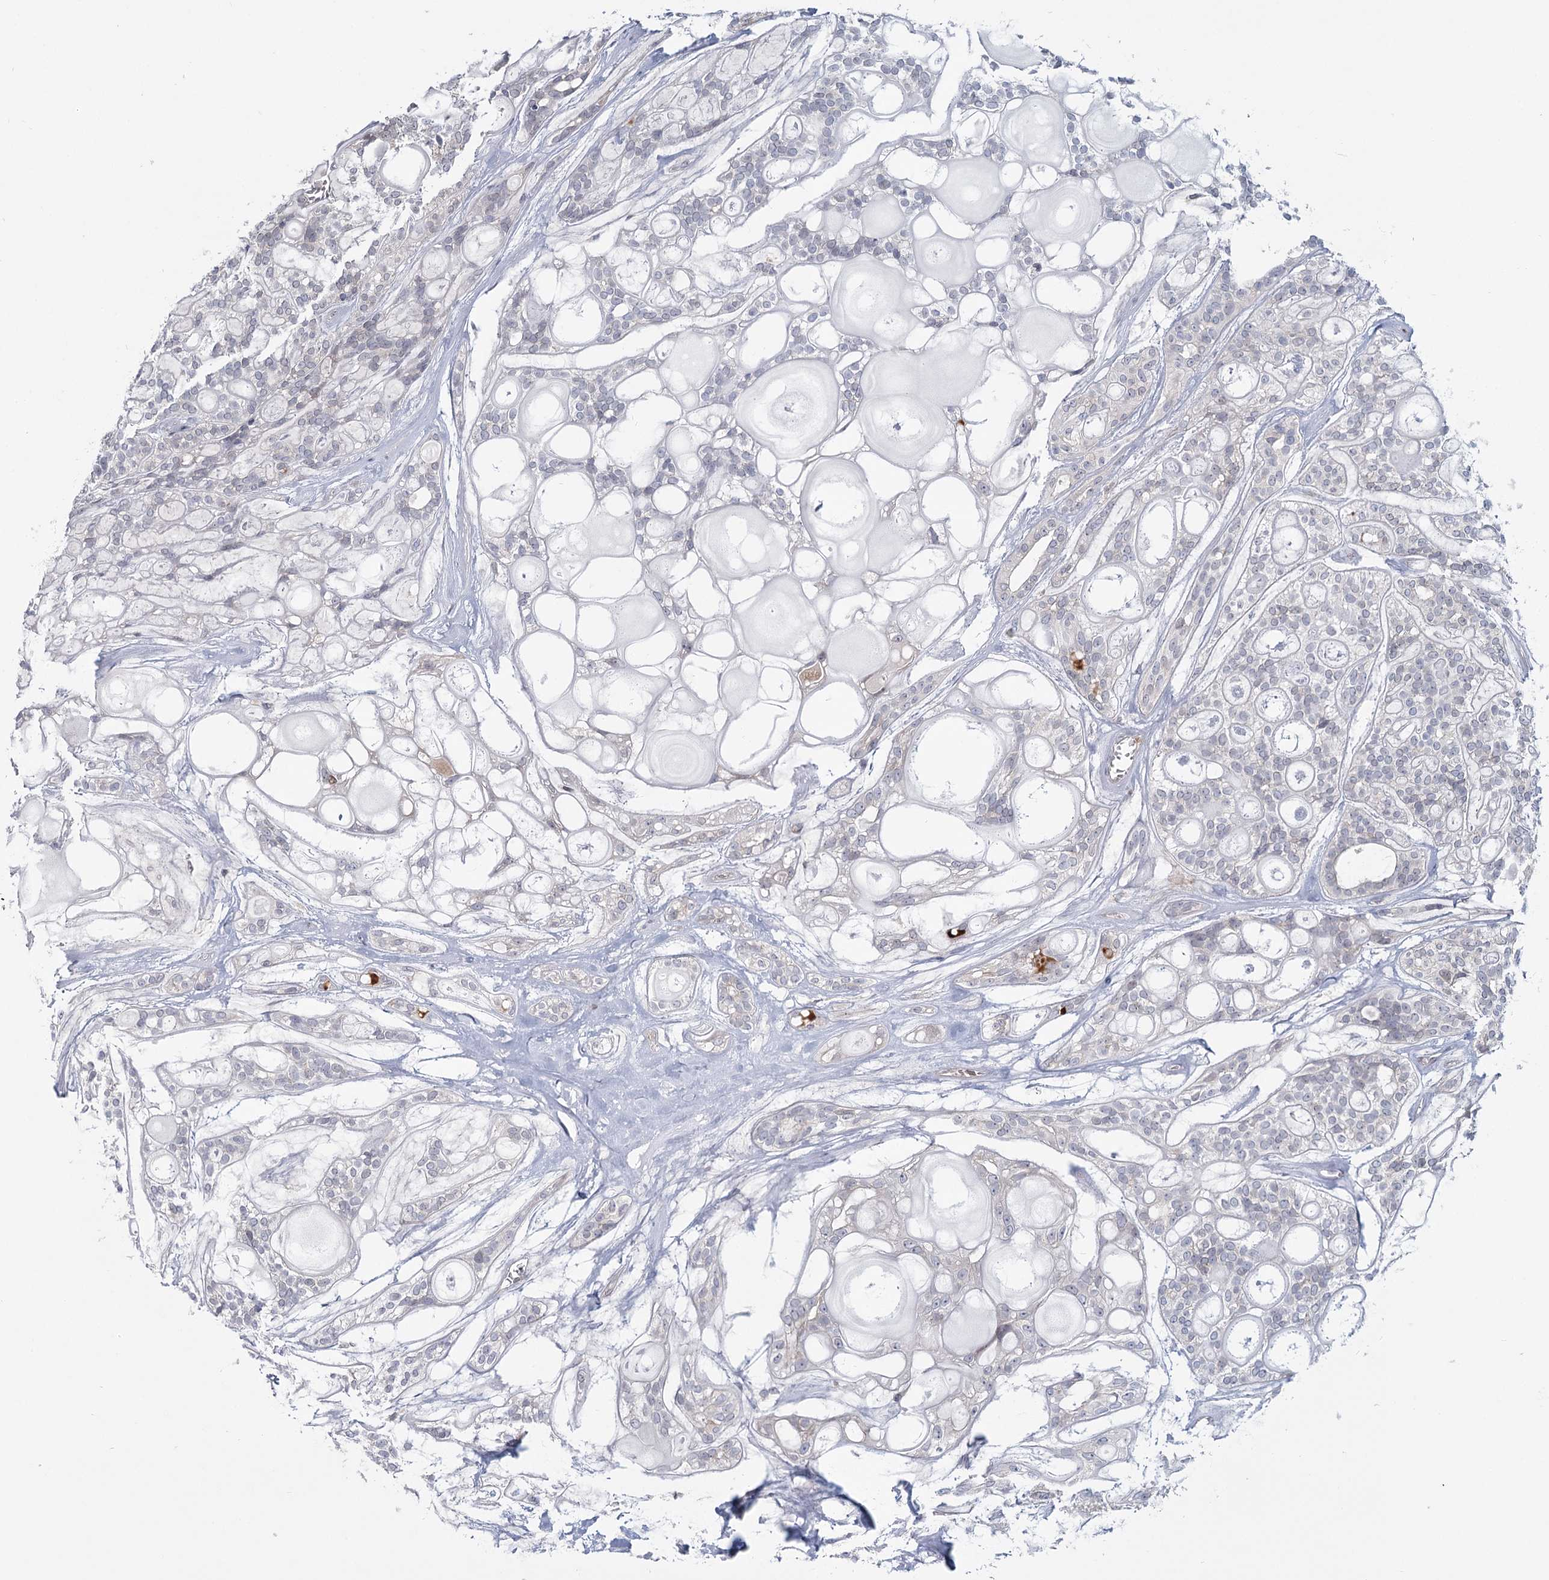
{"staining": {"intensity": "negative", "quantity": "none", "location": "none"}, "tissue": "head and neck cancer", "cell_type": "Tumor cells", "image_type": "cancer", "snomed": [{"axis": "morphology", "description": "Adenocarcinoma, NOS"}, {"axis": "topography", "description": "Head-Neck"}], "caption": "Adenocarcinoma (head and neck) was stained to show a protein in brown. There is no significant positivity in tumor cells. The staining is performed using DAB (3,3'-diaminobenzidine) brown chromogen with nuclei counter-stained in using hematoxylin.", "gene": "USP11", "patient": {"sex": "male", "age": 66}}